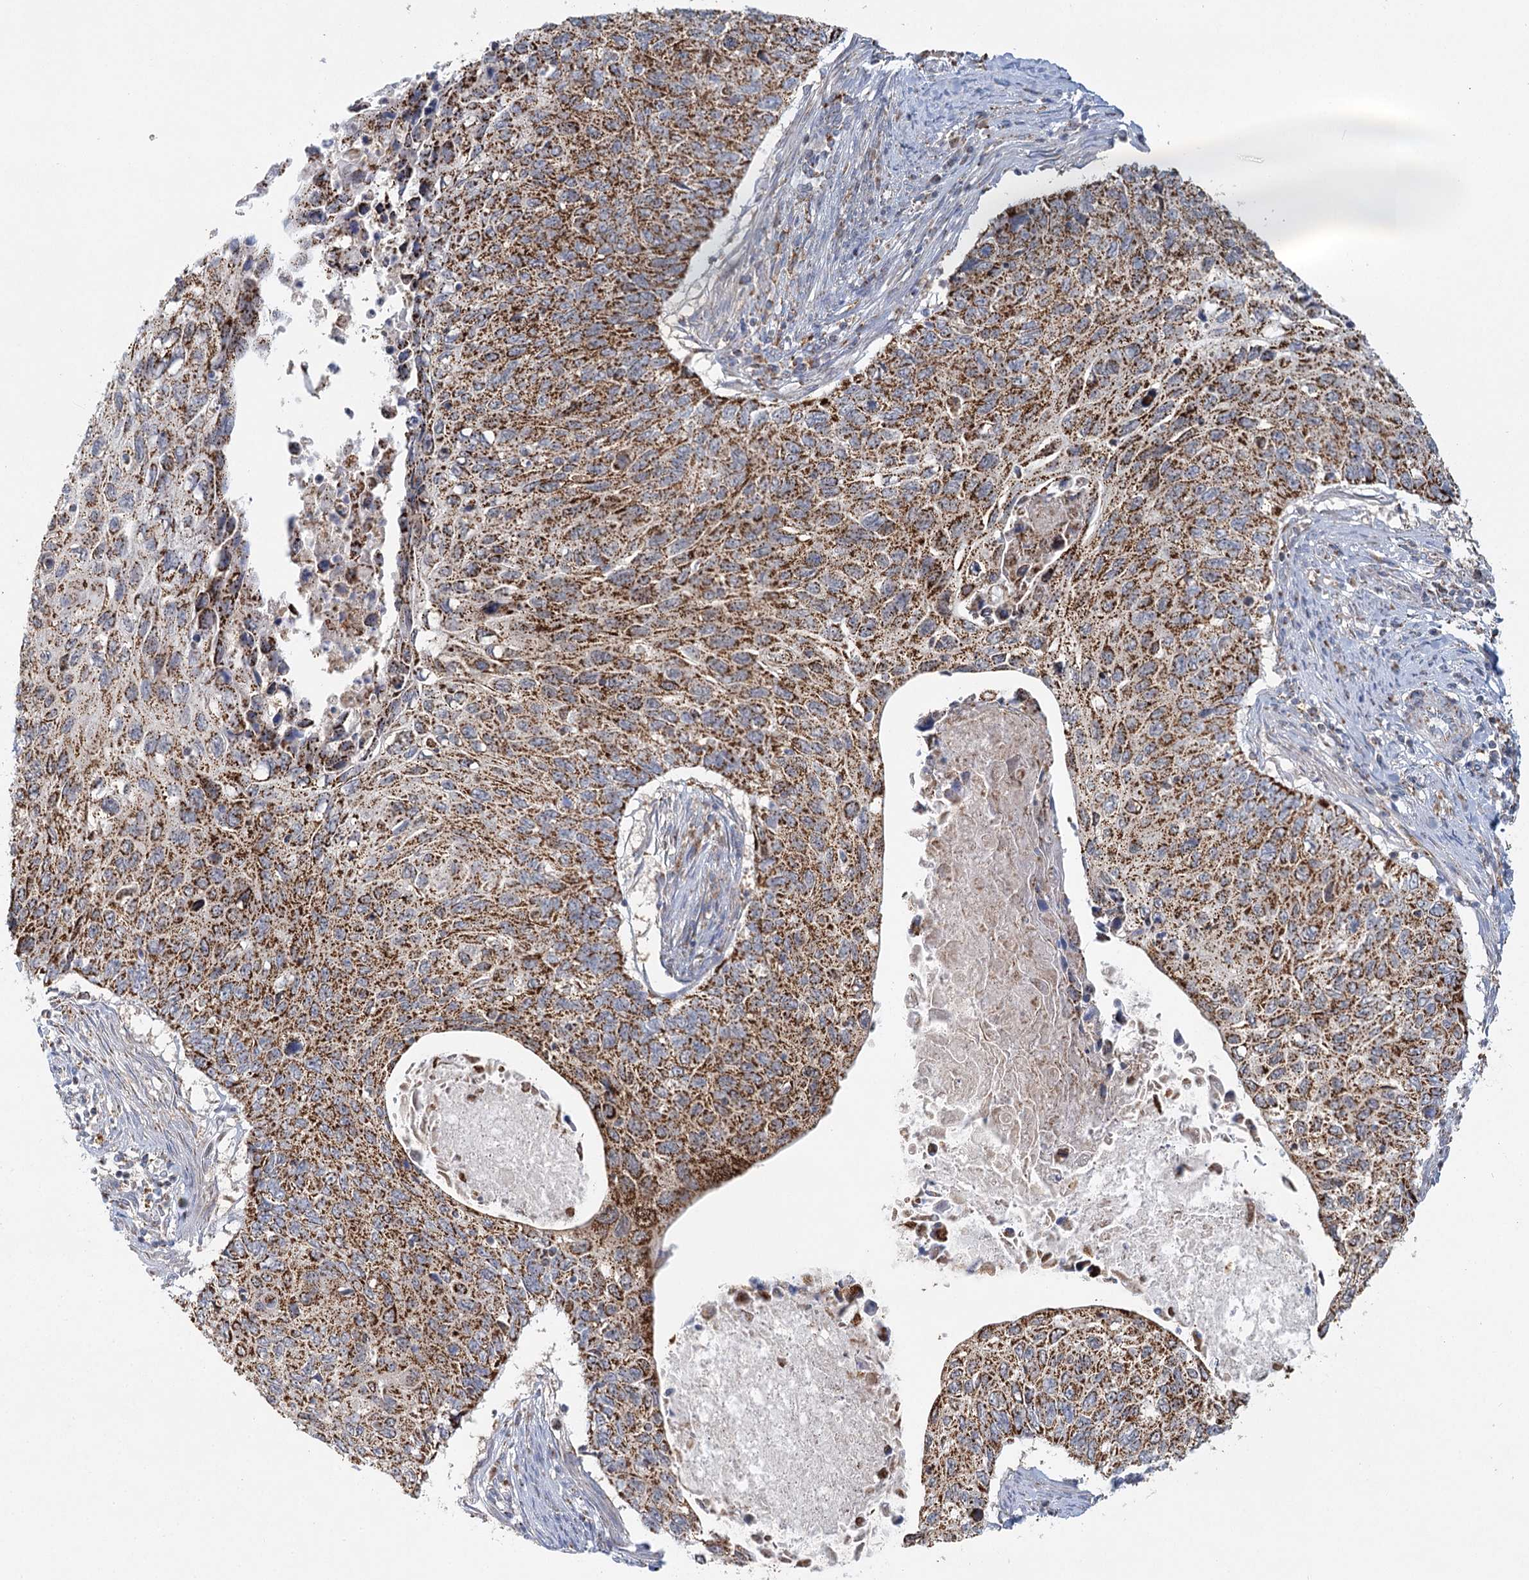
{"staining": {"intensity": "strong", "quantity": ">75%", "location": "cytoplasmic/membranous"}, "tissue": "cervical cancer", "cell_type": "Tumor cells", "image_type": "cancer", "snomed": [{"axis": "morphology", "description": "Squamous cell carcinoma, NOS"}, {"axis": "topography", "description": "Cervix"}], "caption": "Immunohistochemistry (IHC) staining of cervical cancer, which reveals high levels of strong cytoplasmic/membranous expression in about >75% of tumor cells indicating strong cytoplasmic/membranous protein positivity. The staining was performed using DAB (brown) for protein detection and nuclei were counterstained in hematoxylin (blue).", "gene": "TAS1R1", "patient": {"sex": "female", "age": 70}}